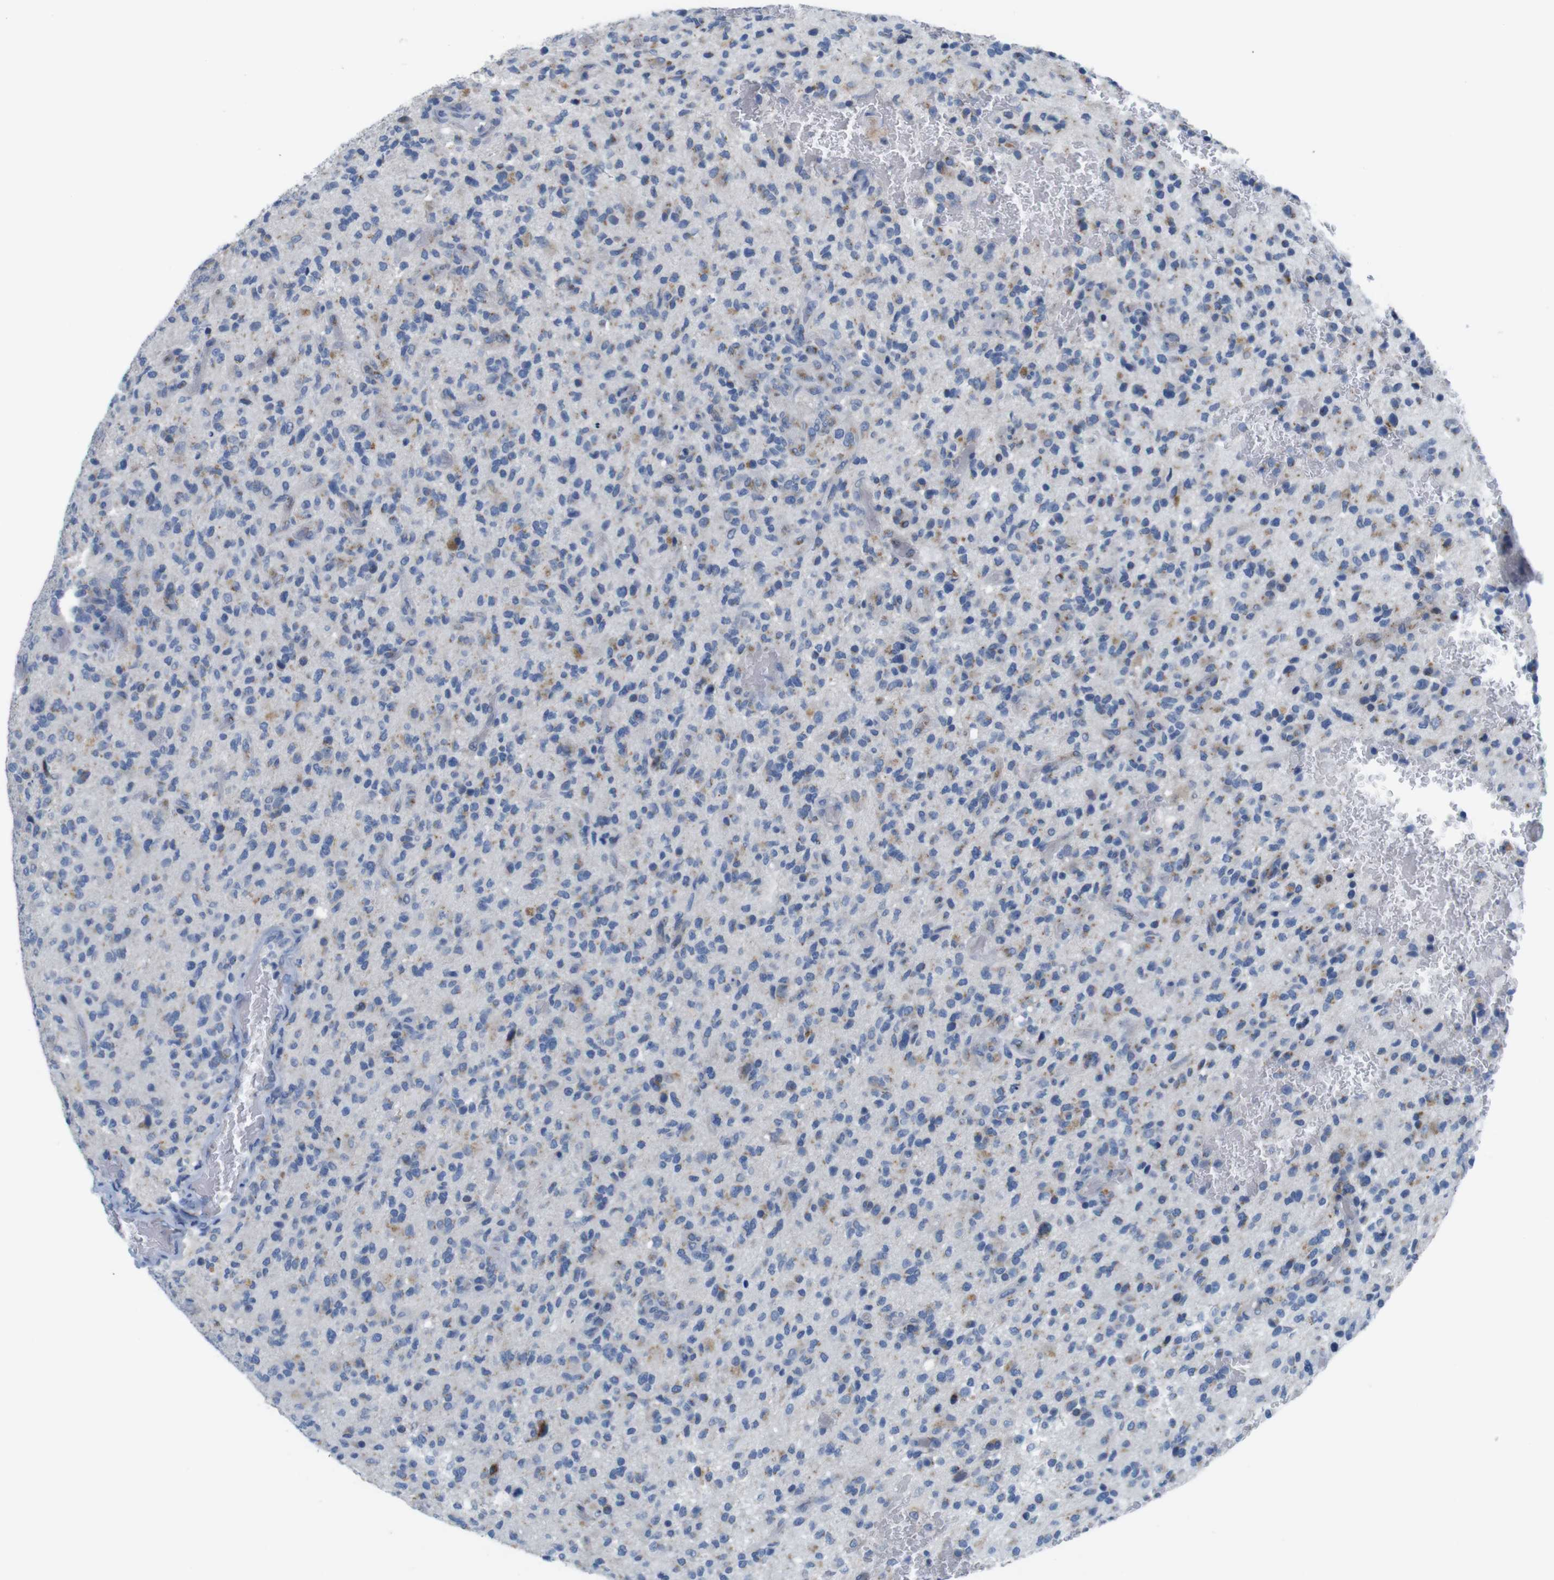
{"staining": {"intensity": "moderate", "quantity": "25%-75%", "location": "cytoplasmic/membranous"}, "tissue": "glioma", "cell_type": "Tumor cells", "image_type": "cancer", "snomed": [{"axis": "morphology", "description": "Glioma, malignant, High grade"}, {"axis": "topography", "description": "Brain"}], "caption": "Protein expression analysis of malignant glioma (high-grade) demonstrates moderate cytoplasmic/membranous expression in about 25%-75% of tumor cells.", "gene": "GOLGA2", "patient": {"sex": "male", "age": 71}}